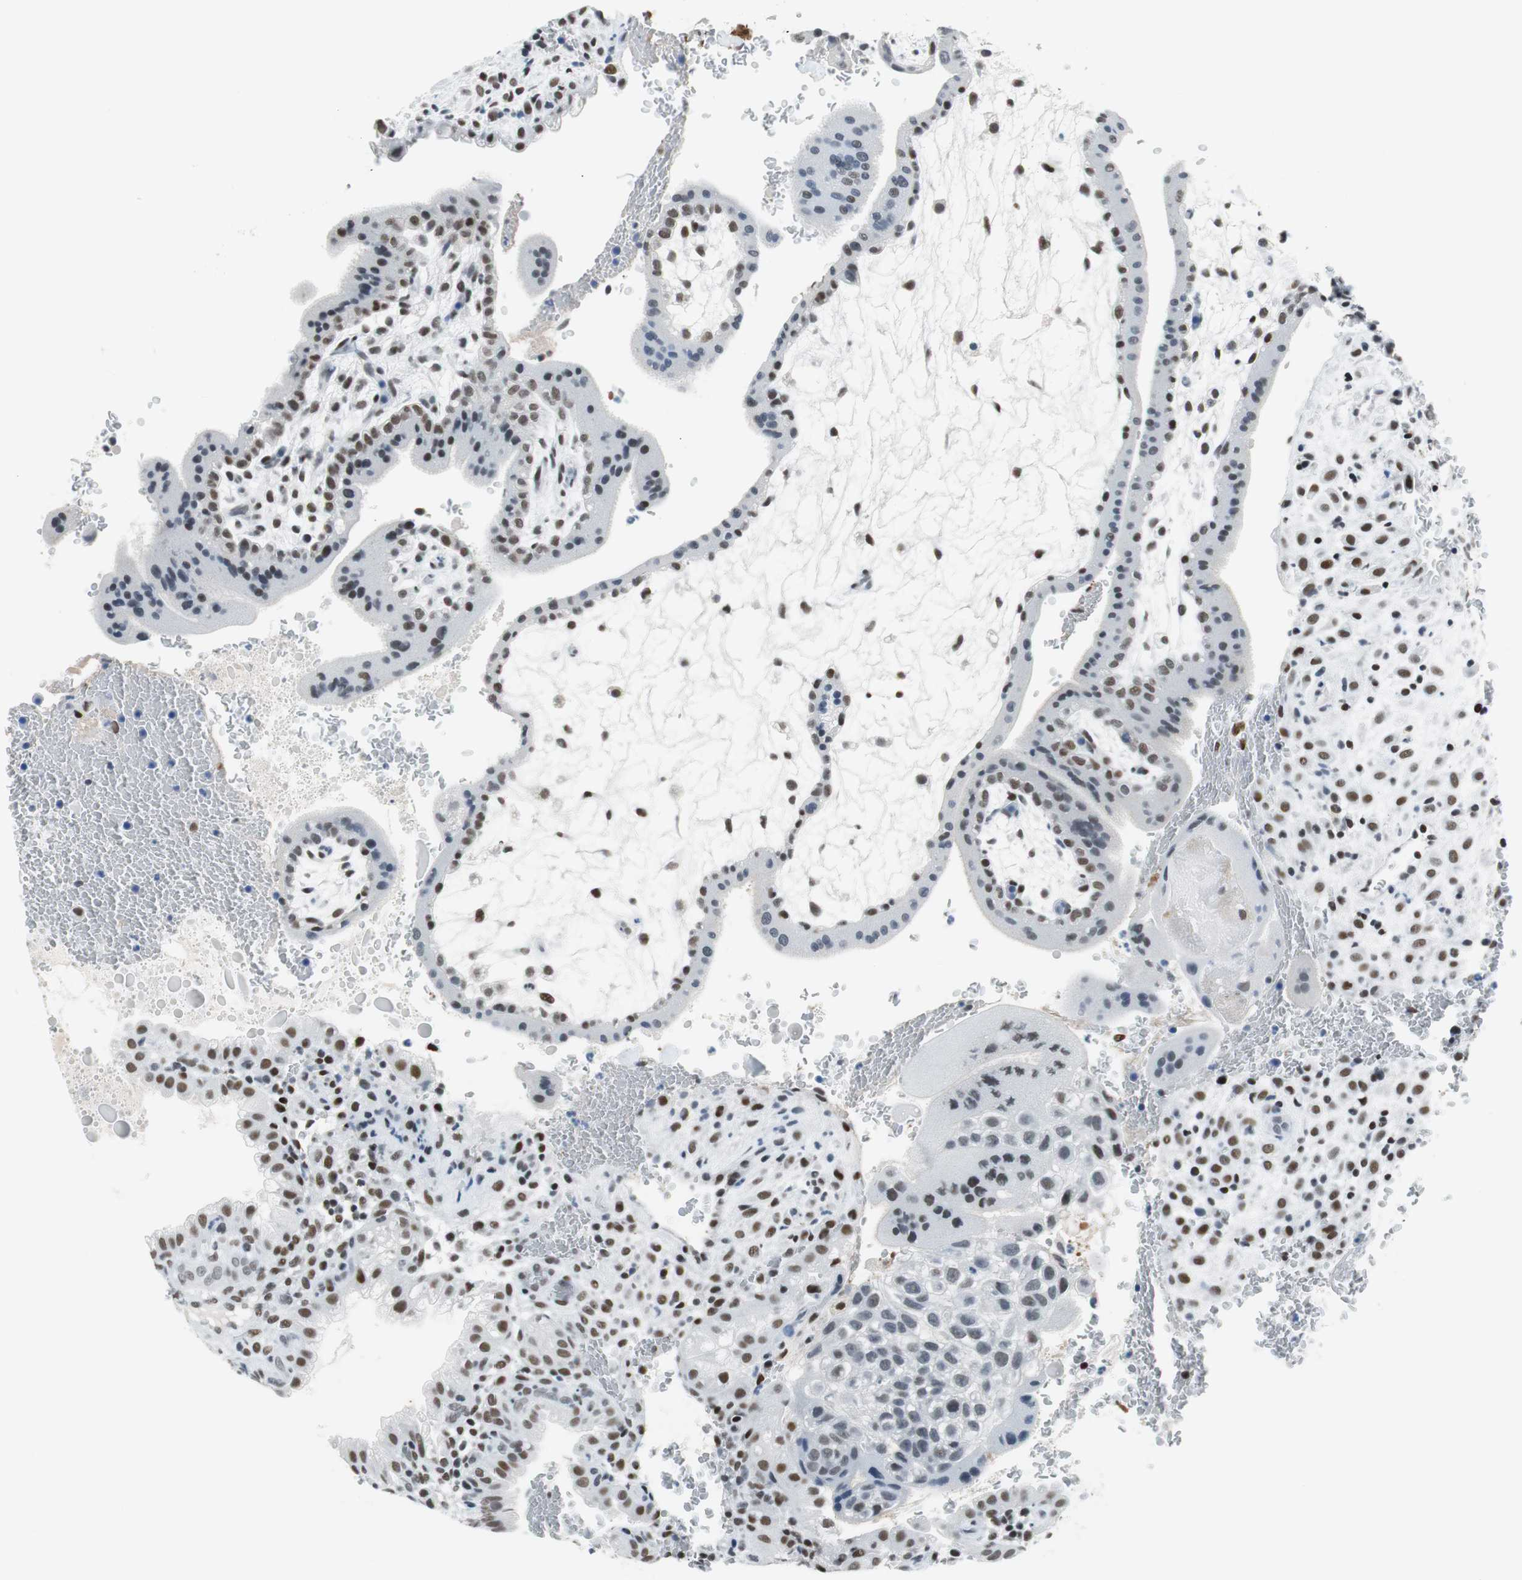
{"staining": {"intensity": "moderate", "quantity": "25%-75%", "location": "nuclear"}, "tissue": "placenta", "cell_type": "Trophoblastic cells", "image_type": "normal", "snomed": [{"axis": "morphology", "description": "Normal tissue, NOS"}, {"axis": "topography", "description": "Placenta"}], "caption": "A brown stain shows moderate nuclear positivity of a protein in trophoblastic cells of unremarkable placenta. Using DAB (3,3'-diaminobenzidine) (brown) and hematoxylin (blue) stains, captured at high magnification using brightfield microscopy.", "gene": "HDAC3", "patient": {"sex": "female", "age": 35}}